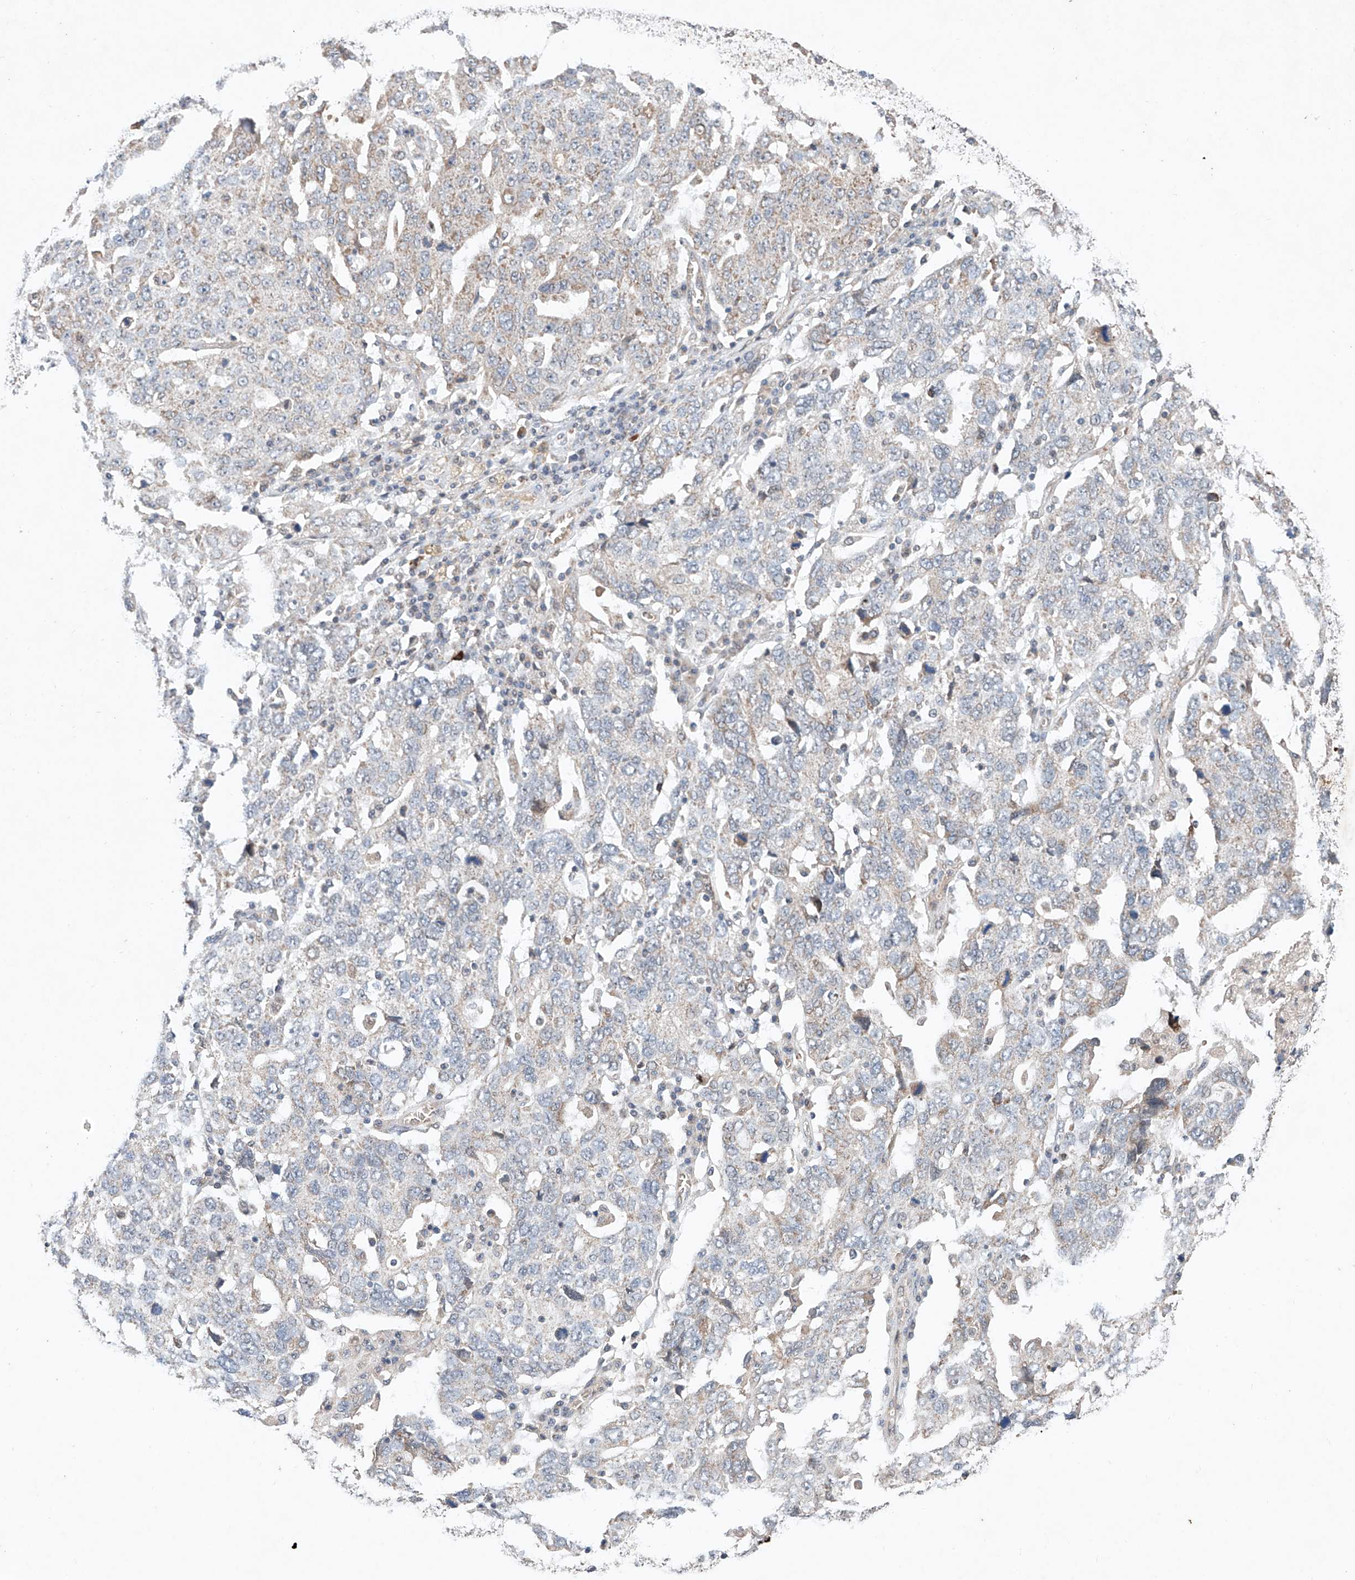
{"staining": {"intensity": "weak", "quantity": "<25%", "location": "cytoplasmic/membranous"}, "tissue": "ovarian cancer", "cell_type": "Tumor cells", "image_type": "cancer", "snomed": [{"axis": "morphology", "description": "Carcinoma, endometroid"}, {"axis": "topography", "description": "Ovary"}], "caption": "DAB immunohistochemical staining of ovarian cancer (endometroid carcinoma) shows no significant staining in tumor cells. (DAB immunohistochemistry visualized using brightfield microscopy, high magnification).", "gene": "FASTK", "patient": {"sex": "female", "age": 62}}